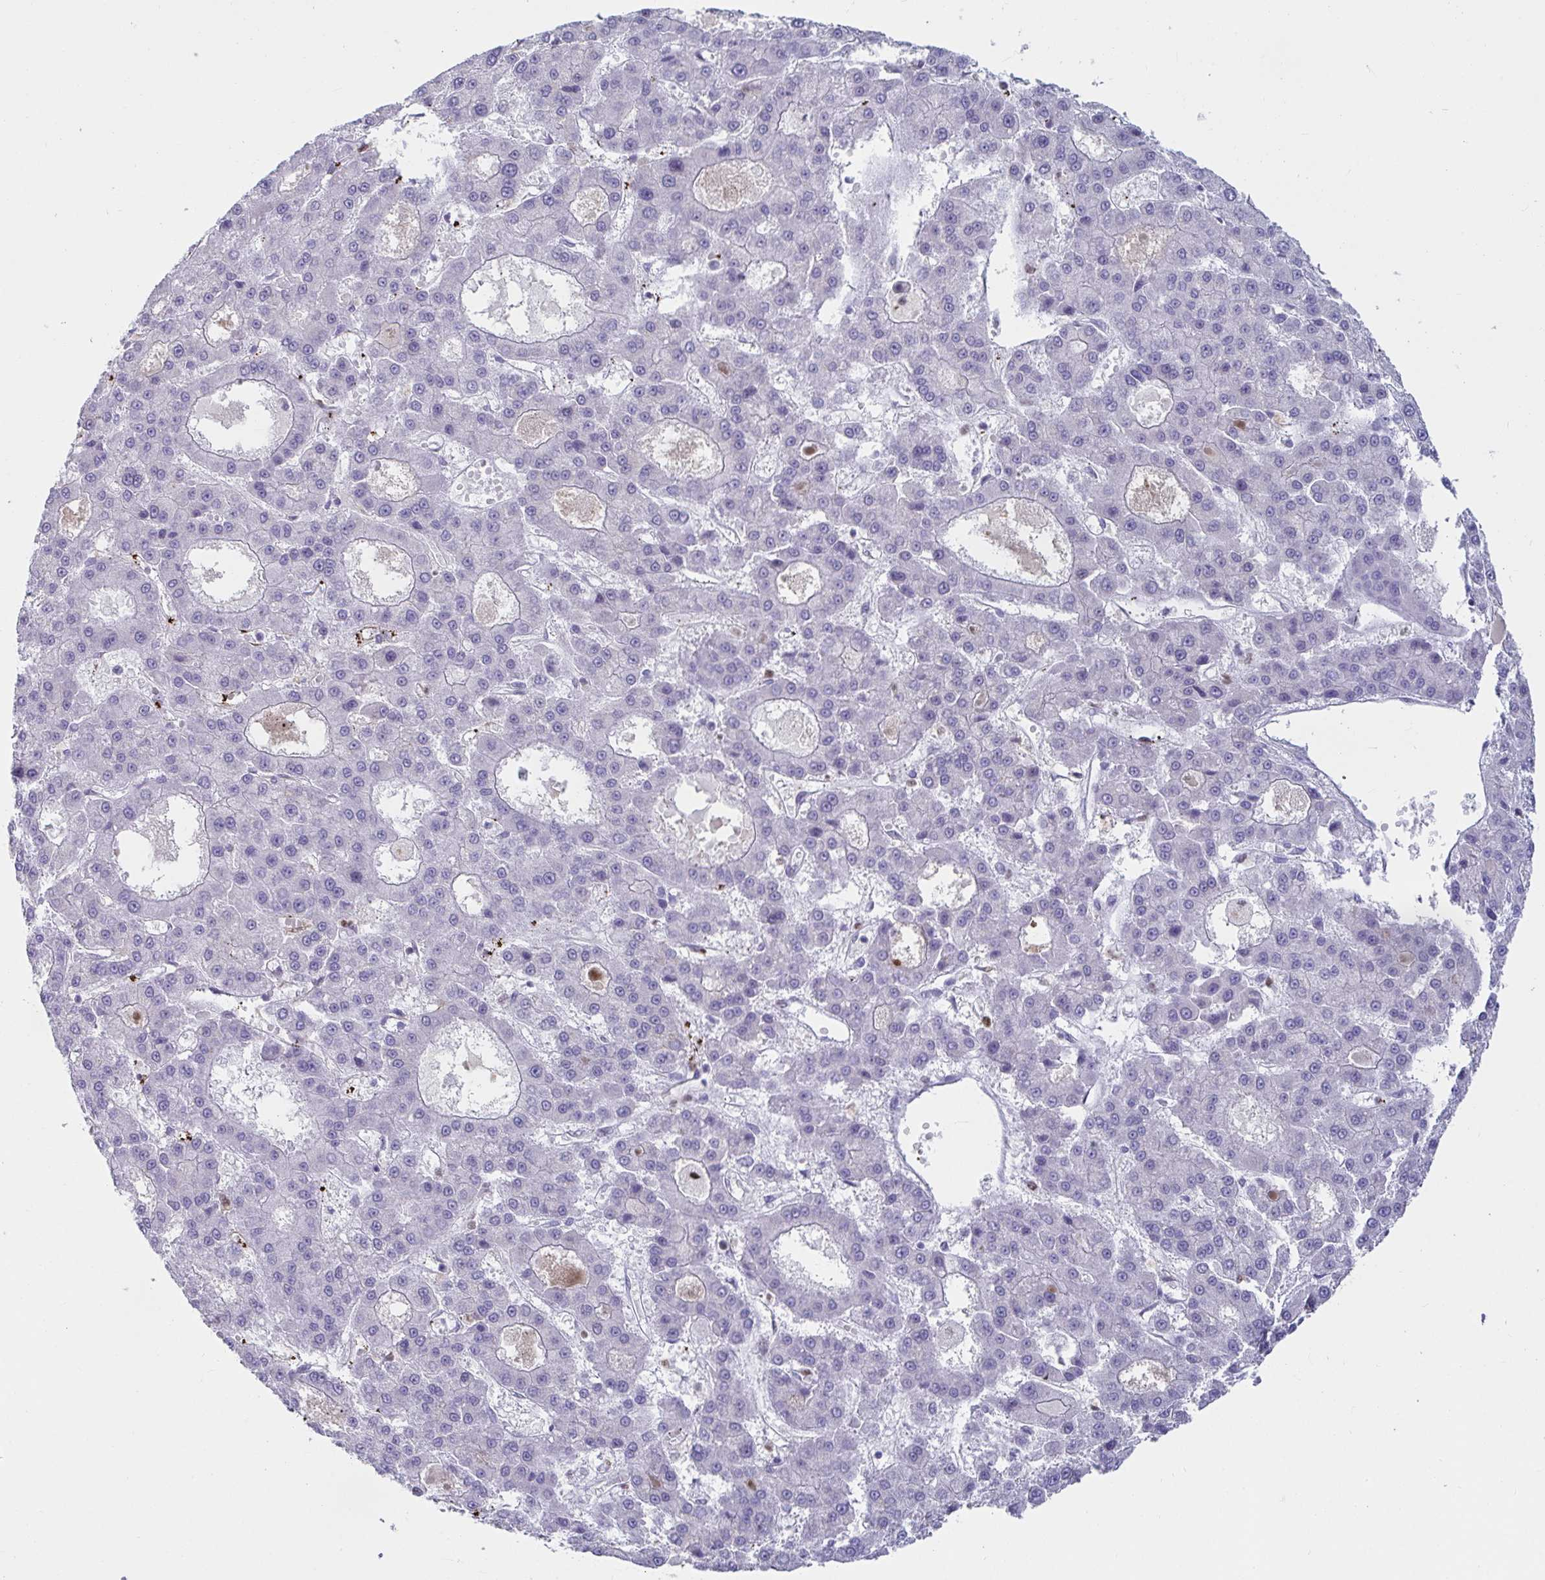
{"staining": {"intensity": "negative", "quantity": "none", "location": "none"}, "tissue": "liver cancer", "cell_type": "Tumor cells", "image_type": "cancer", "snomed": [{"axis": "morphology", "description": "Carcinoma, Hepatocellular, NOS"}, {"axis": "topography", "description": "Liver"}], "caption": "IHC photomicrograph of neoplastic tissue: human liver cancer (hepatocellular carcinoma) stained with DAB (3,3'-diaminobenzidine) demonstrates no significant protein positivity in tumor cells. (DAB (3,3'-diaminobenzidine) immunohistochemistry (IHC) with hematoxylin counter stain).", "gene": "ZNF586", "patient": {"sex": "male", "age": 70}}